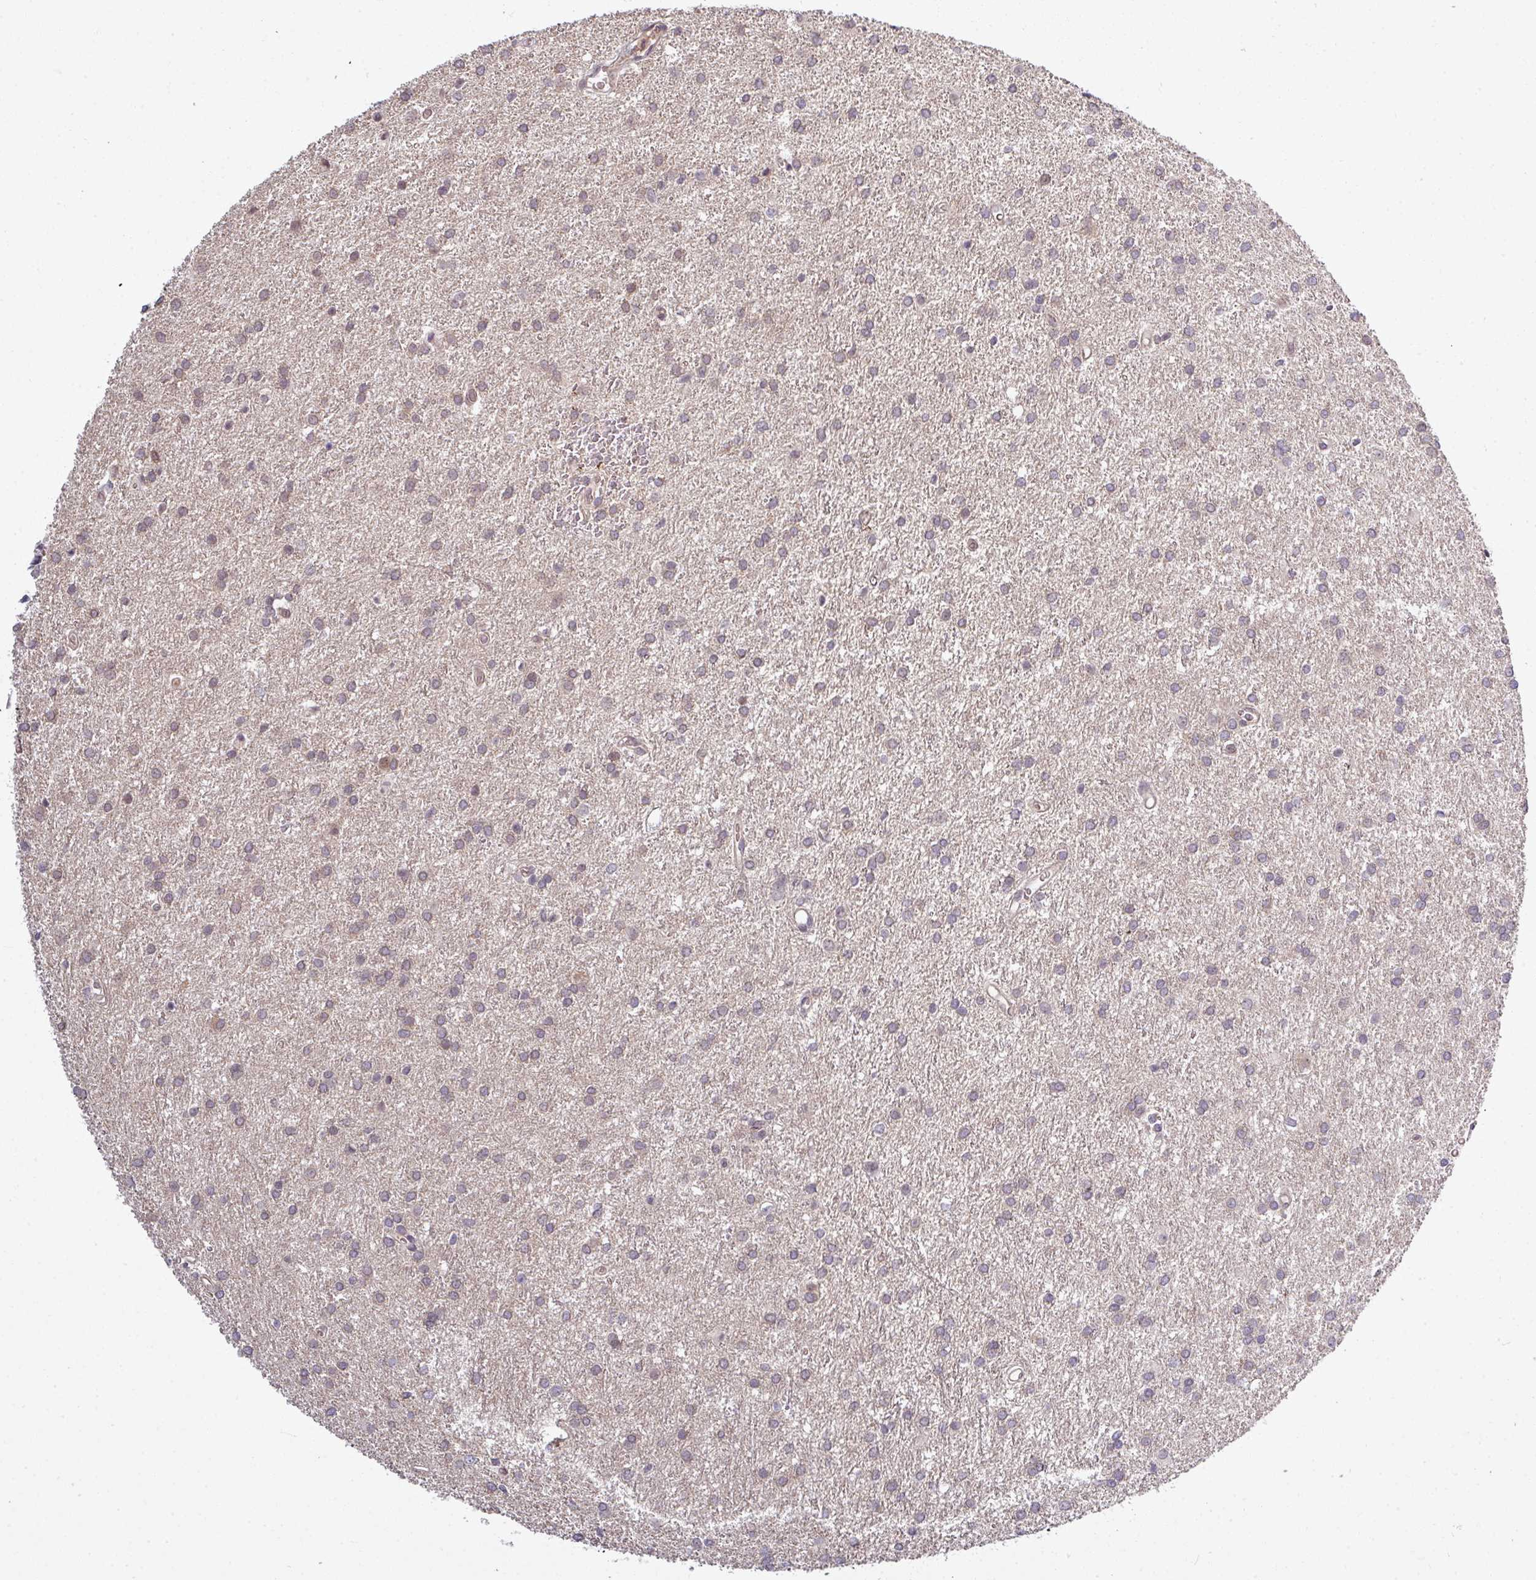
{"staining": {"intensity": "weak", "quantity": "<25%", "location": "cytoplasmic/membranous"}, "tissue": "glioma", "cell_type": "Tumor cells", "image_type": "cancer", "snomed": [{"axis": "morphology", "description": "Glioma, malignant, High grade"}, {"axis": "topography", "description": "Brain"}], "caption": "Image shows no protein positivity in tumor cells of glioma tissue. (DAB (3,3'-diaminobenzidine) immunohistochemistry visualized using brightfield microscopy, high magnification).", "gene": "TUSC3", "patient": {"sex": "female", "age": 50}}